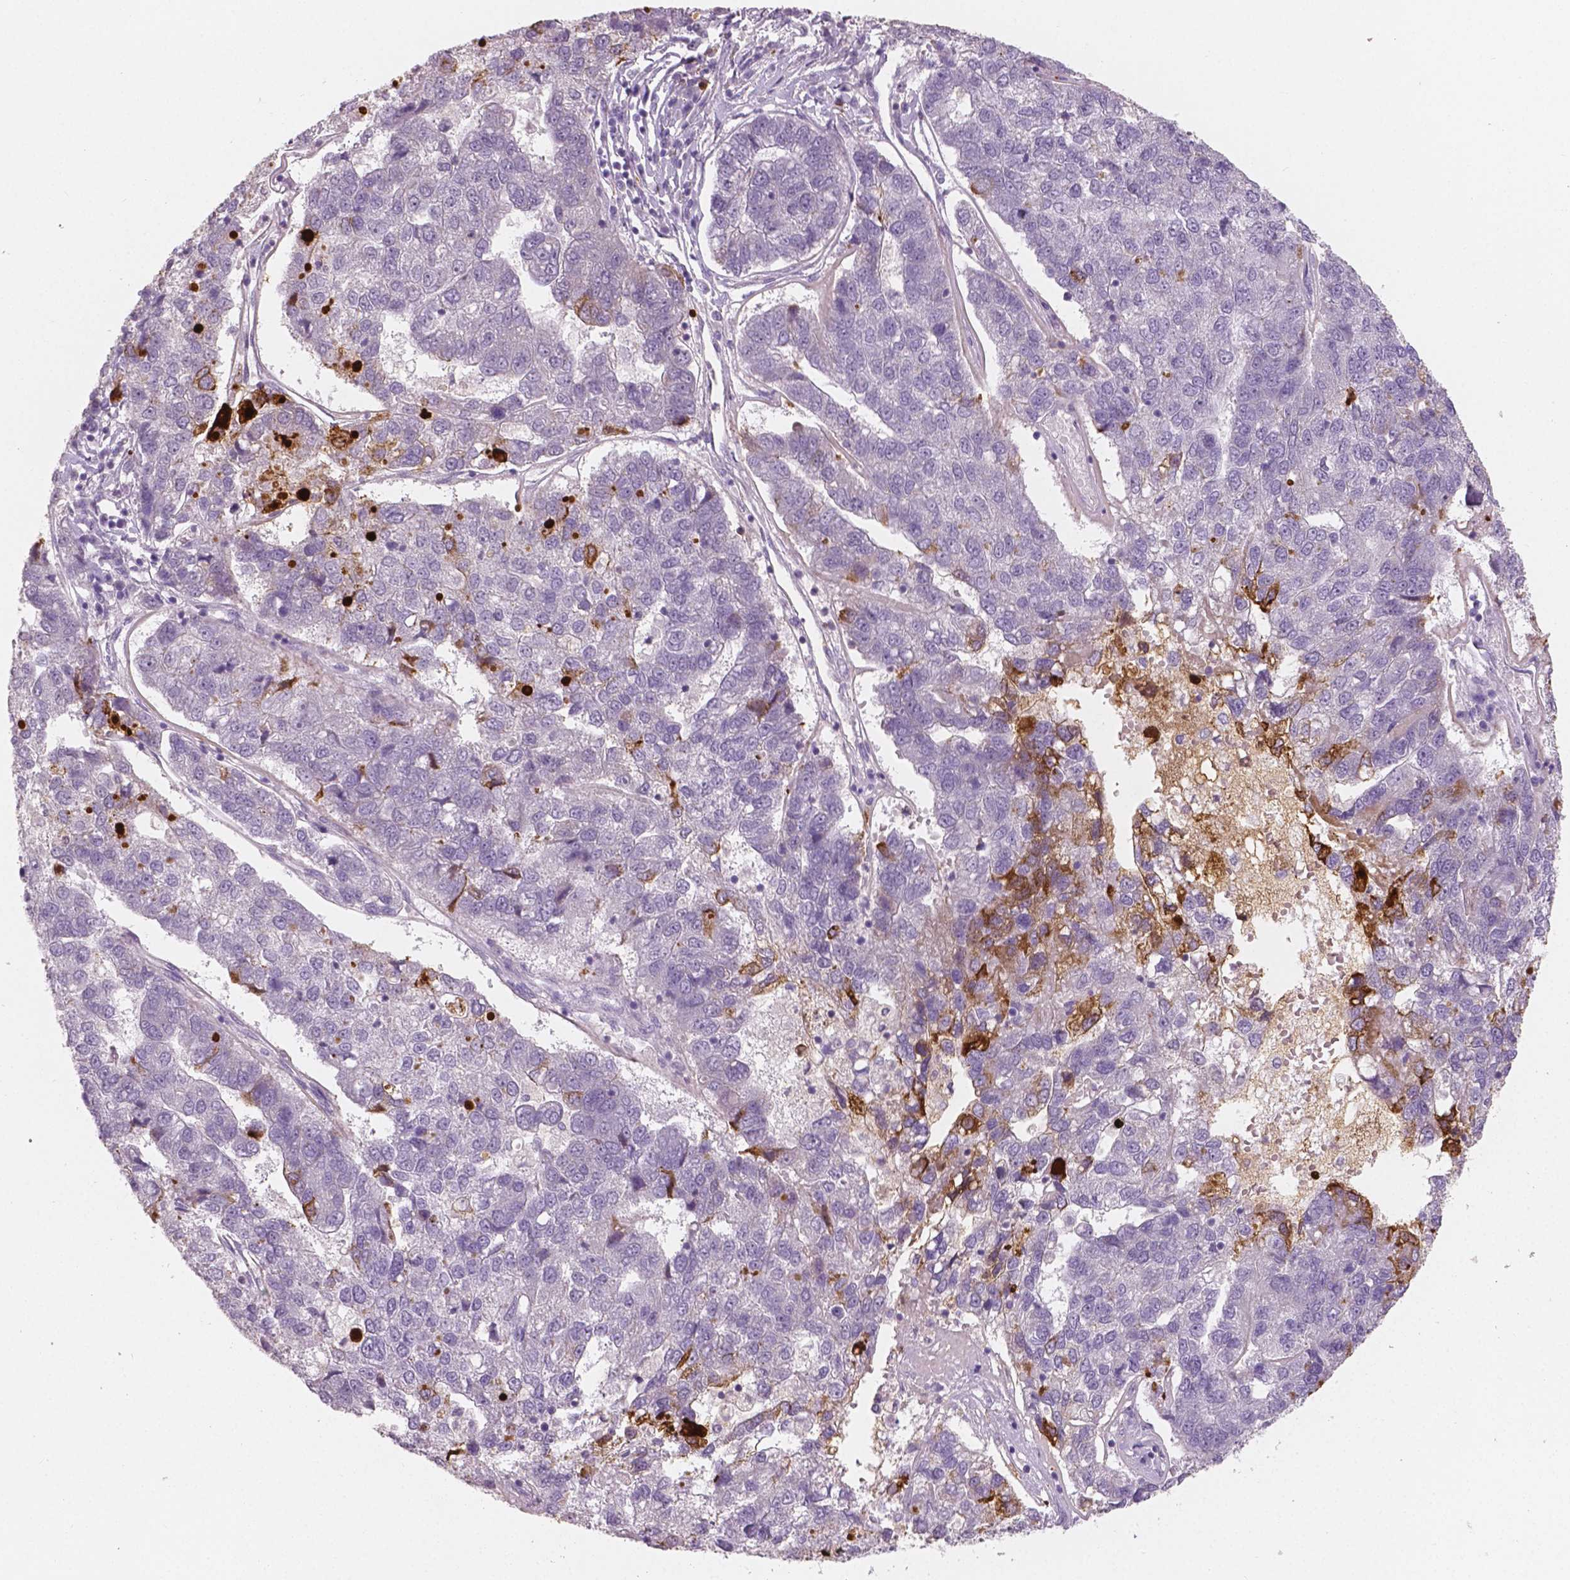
{"staining": {"intensity": "moderate", "quantity": "<25%", "location": "cytoplasmic/membranous"}, "tissue": "pancreatic cancer", "cell_type": "Tumor cells", "image_type": "cancer", "snomed": [{"axis": "morphology", "description": "Adenocarcinoma, NOS"}, {"axis": "topography", "description": "Pancreas"}], "caption": "Pancreatic cancer (adenocarcinoma) stained with a protein marker displays moderate staining in tumor cells.", "gene": "APOA4", "patient": {"sex": "female", "age": 61}}